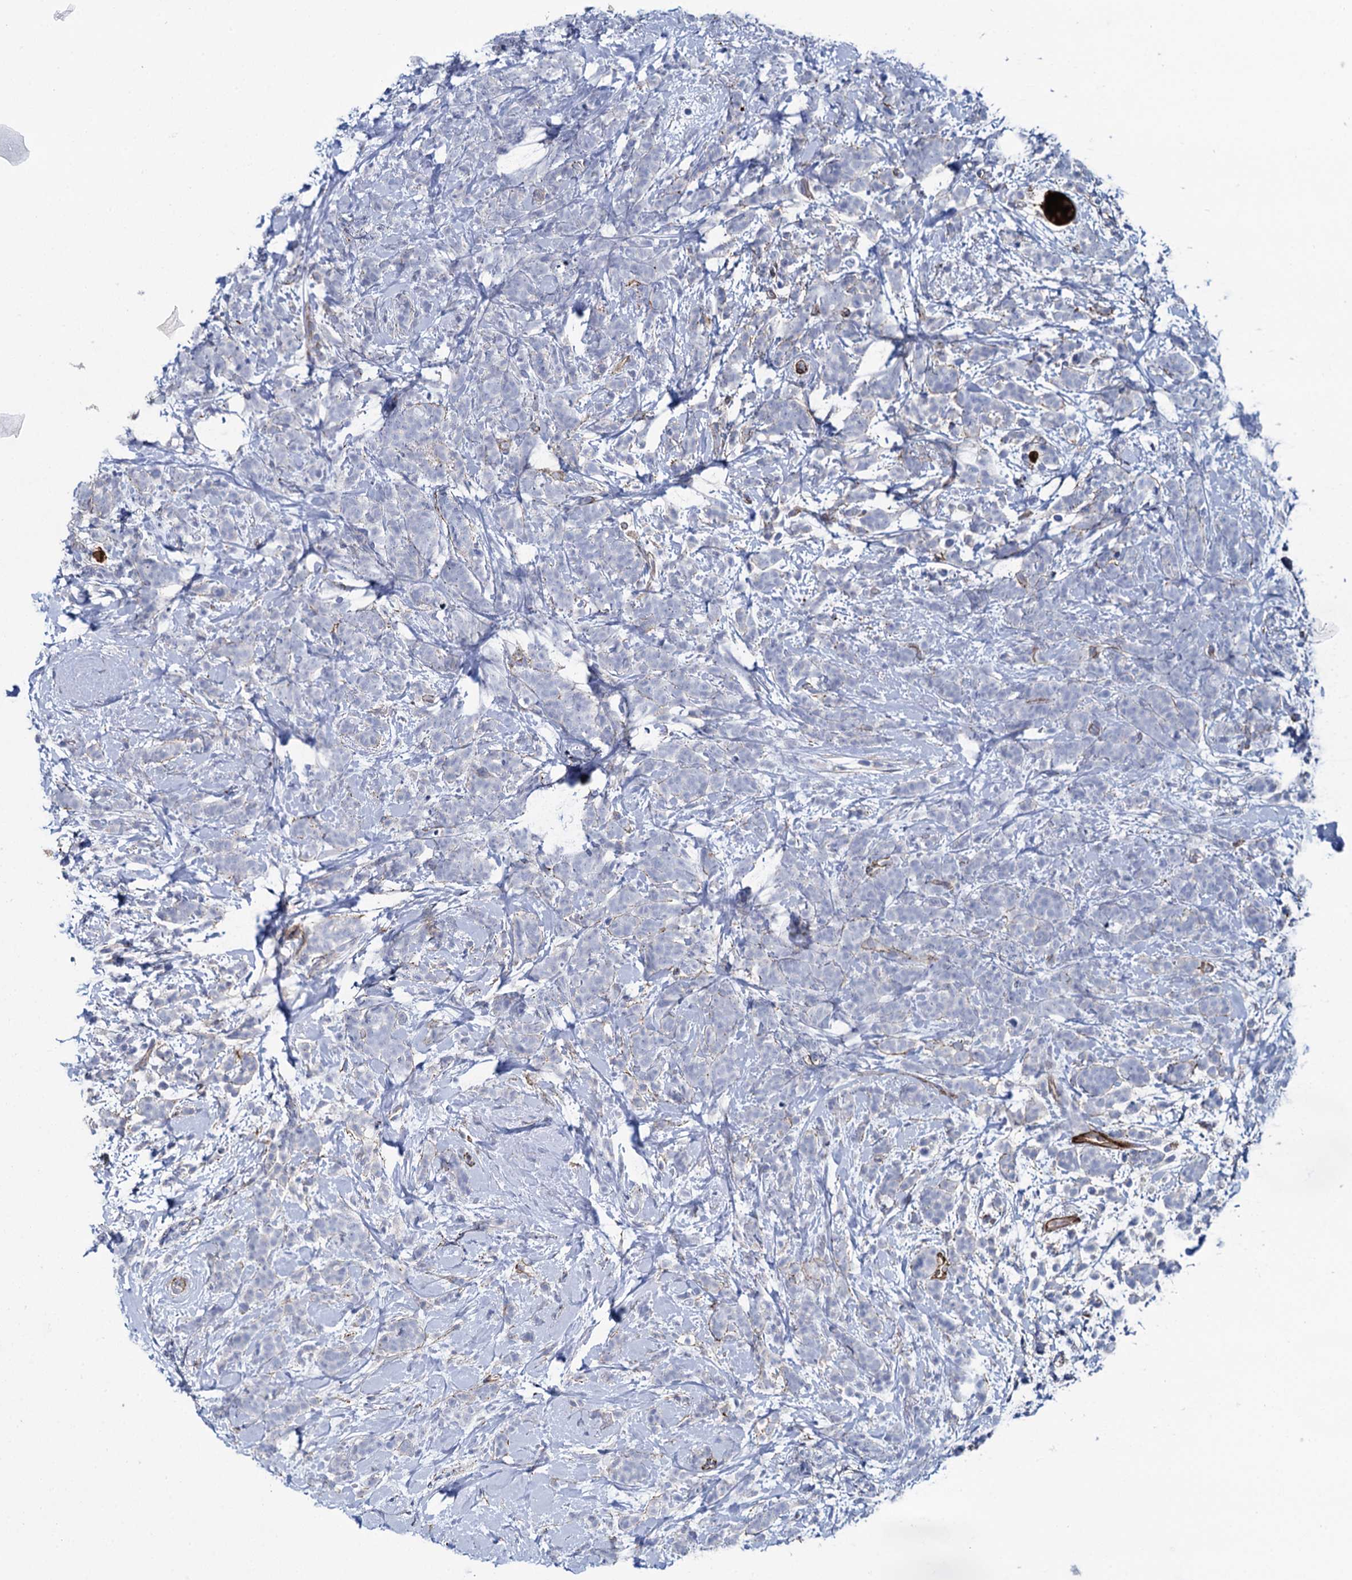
{"staining": {"intensity": "negative", "quantity": "none", "location": "none"}, "tissue": "breast cancer", "cell_type": "Tumor cells", "image_type": "cancer", "snomed": [{"axis": "morphology", "description": "Lobular carcinoma"}, {"axis": "topography", "description": "Breast"}], "caption": "Immunohistochemistry of lobular carcinoma (breast) demonstrates no expression in tumor cells.", "gene": "SNCG", "patient": {"sex": "female", "age": 58}}